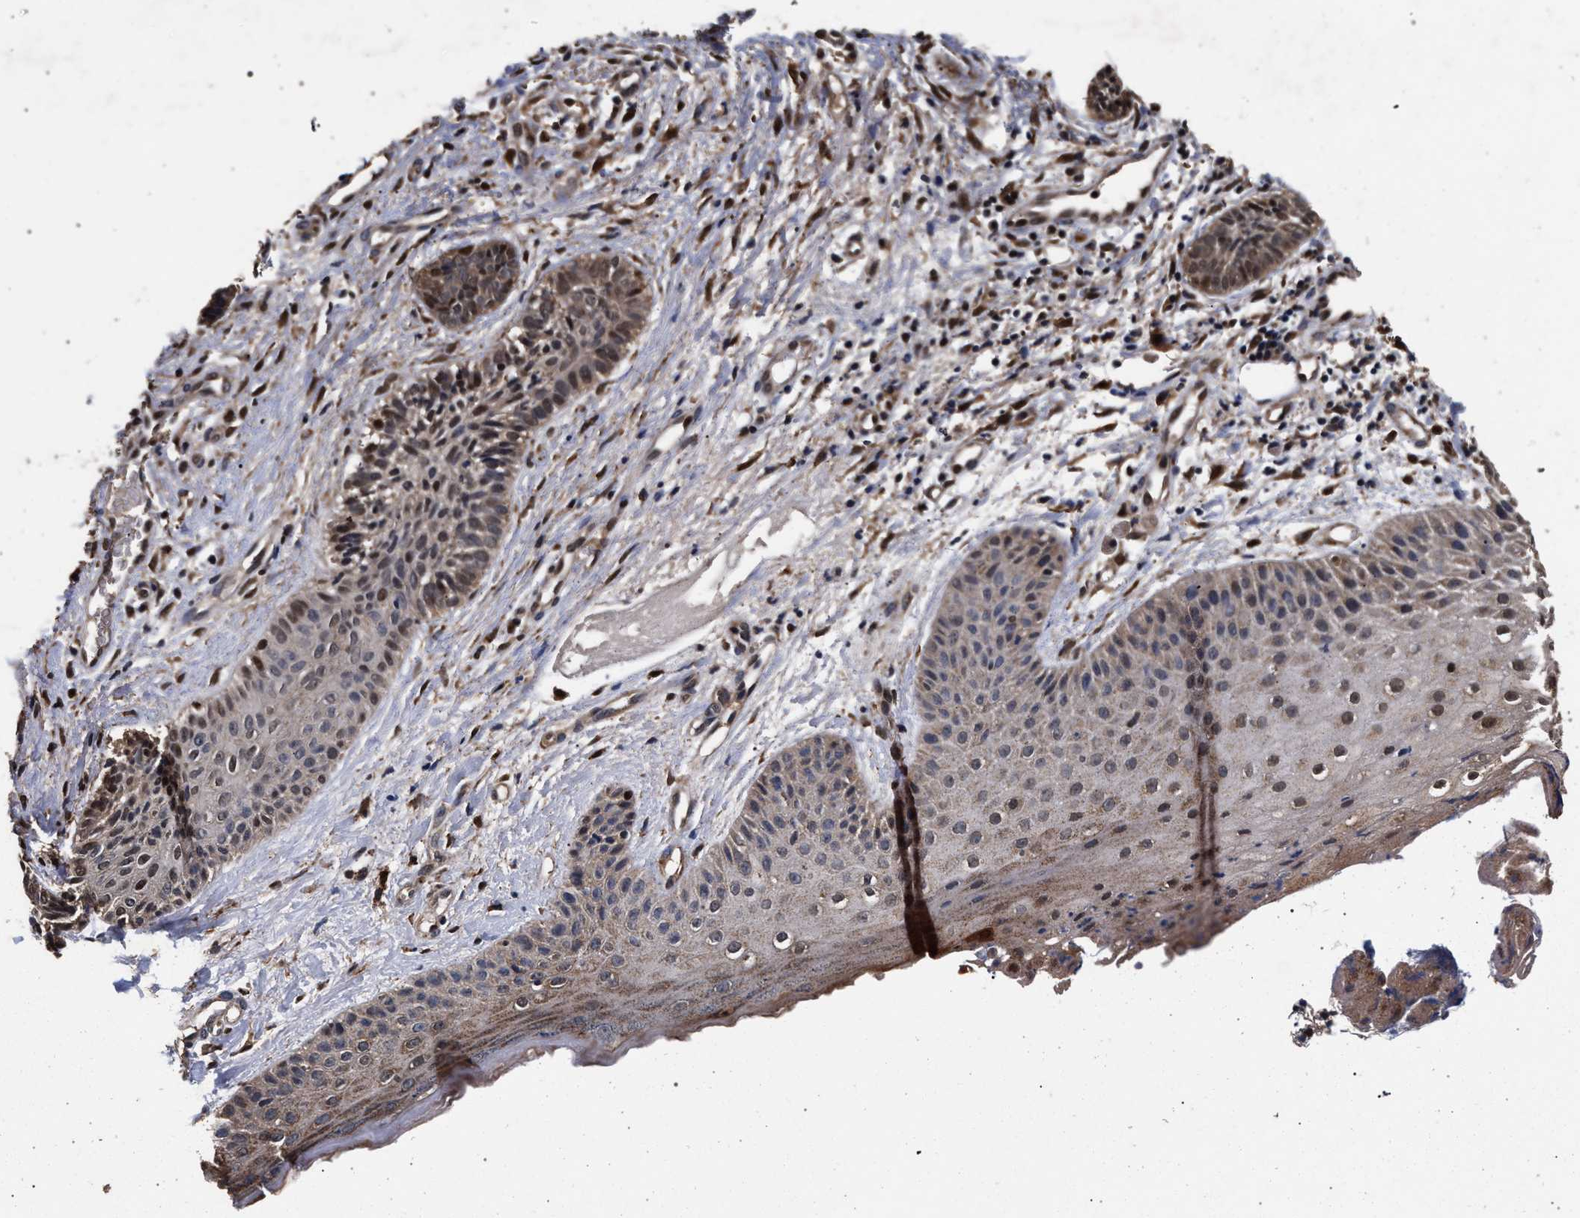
{"staining": {"intensity": "moderate", "quantity": ">75%", "location": "cytoplasmic/membranous,nuclear"}, "tissue": "skin cancer", "cell_type": "Tumor cells", "image_type": "cancer", "snomed": [{"axis": "morphology", "description": "Normal tissue, NOS"}, {"axis": "morphology", "description": "Basal cell carcinoma"}, {"axis": "topography", "description": "Skin"}], "caption": "Immunohistochemistry of basal cell carcinoma (skin) demonstrates medium levels of moderate cytoplasmic/membranous and nuclear positivity in about >75% of tumor cells.", "gene": "ACOX1", "patient": {"sex": "male", "age": 63}}